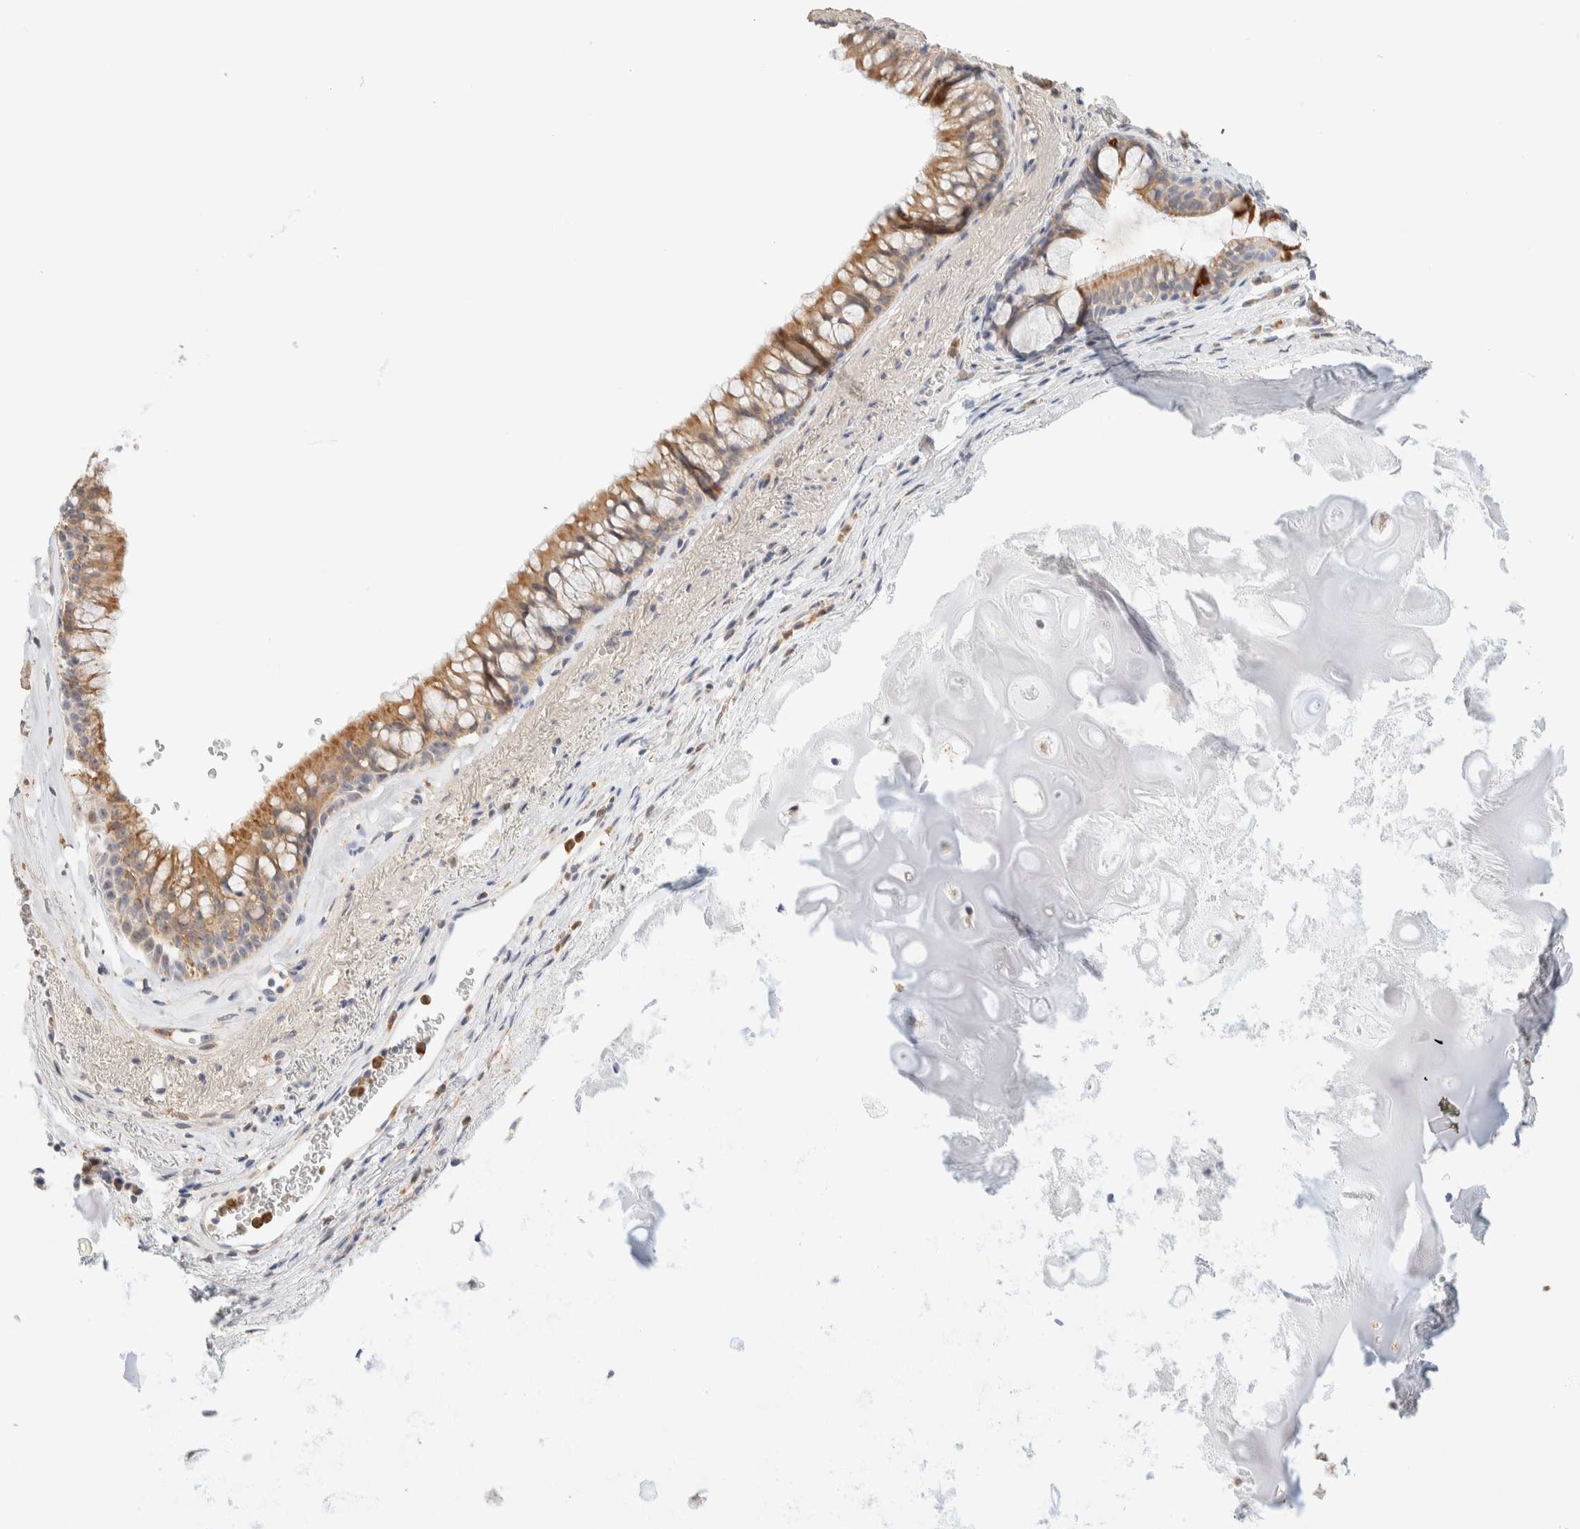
{"staining": {"intensity": "moderate", "quantity": ">75%", "location": "cytoplasmic/membranous"}, "tissue": "bronchus", "cell_type": "Respiratory epithelial cells", "image_type": "normal", "snomed": [{"axis": "morphology", "description": "Normal tissue, NOS"}, {"axis": "topography", "description": "Cartilage tissue"}, {"axis": "topography", "description": "Bronchus"}], "caption": "Bronchus stained for a protein (brown) shows moderate cytoplasmic/membranous positive staining in about >75% of respiratory epithelial cells.", "gene": "HDHD3", "patient": {"sex": "female", "age": 53}}